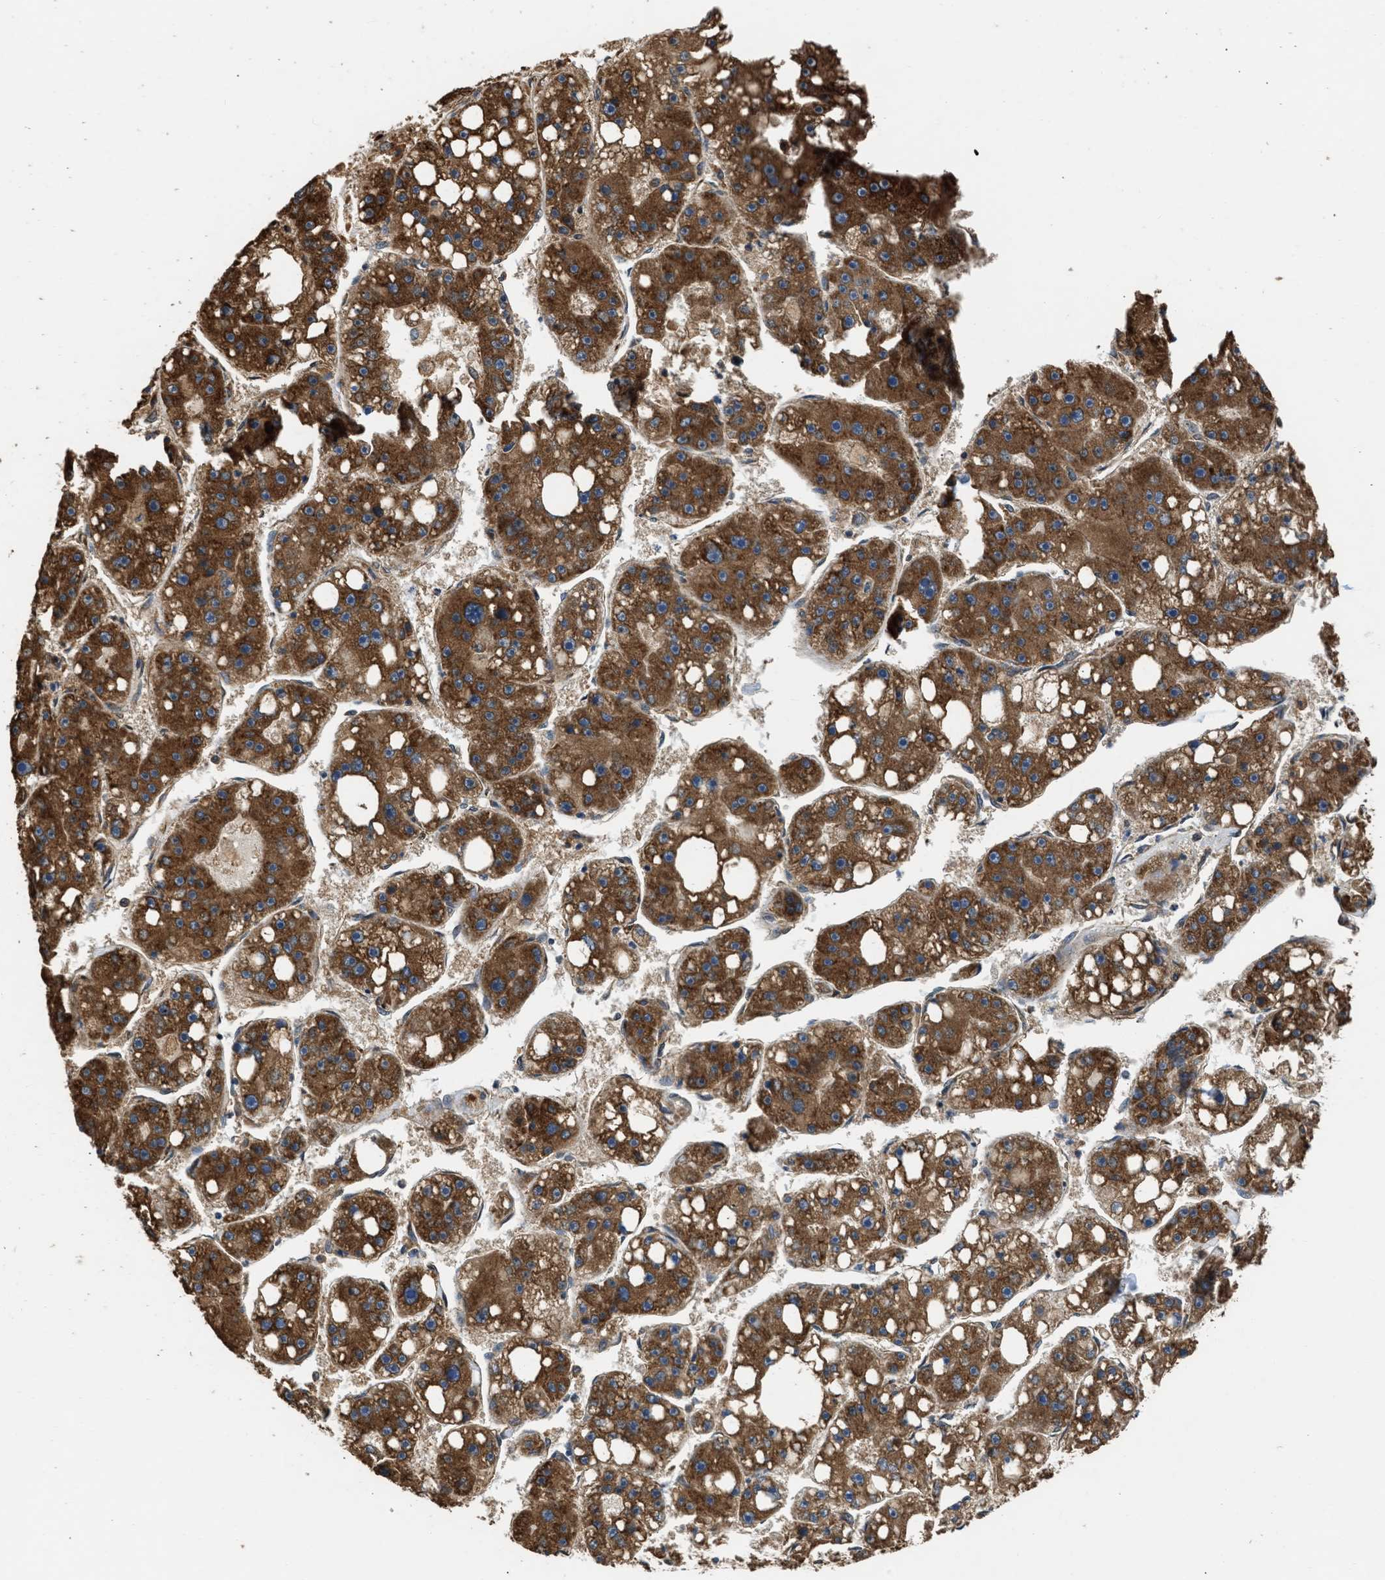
{"staining": {"intensity": "strong", "quantity": ">75%", "location": "cytoplasmic/membranous"}, "tissue": "liver cancer", "cell_type": "Tumor cells", "image_type": "cancer", "snomed": [{"axis": "morphology", "description": "Carcinoma, Hepatocellular, NOS"}, {"axis": "topography", "description": "Liver"}], "caption": "Human liver cancer stained with a protein marker demonstrates strong staining in tumor cells.", "gene": "SLC36A4", "patient": {"sex": "female", "age": 61}}